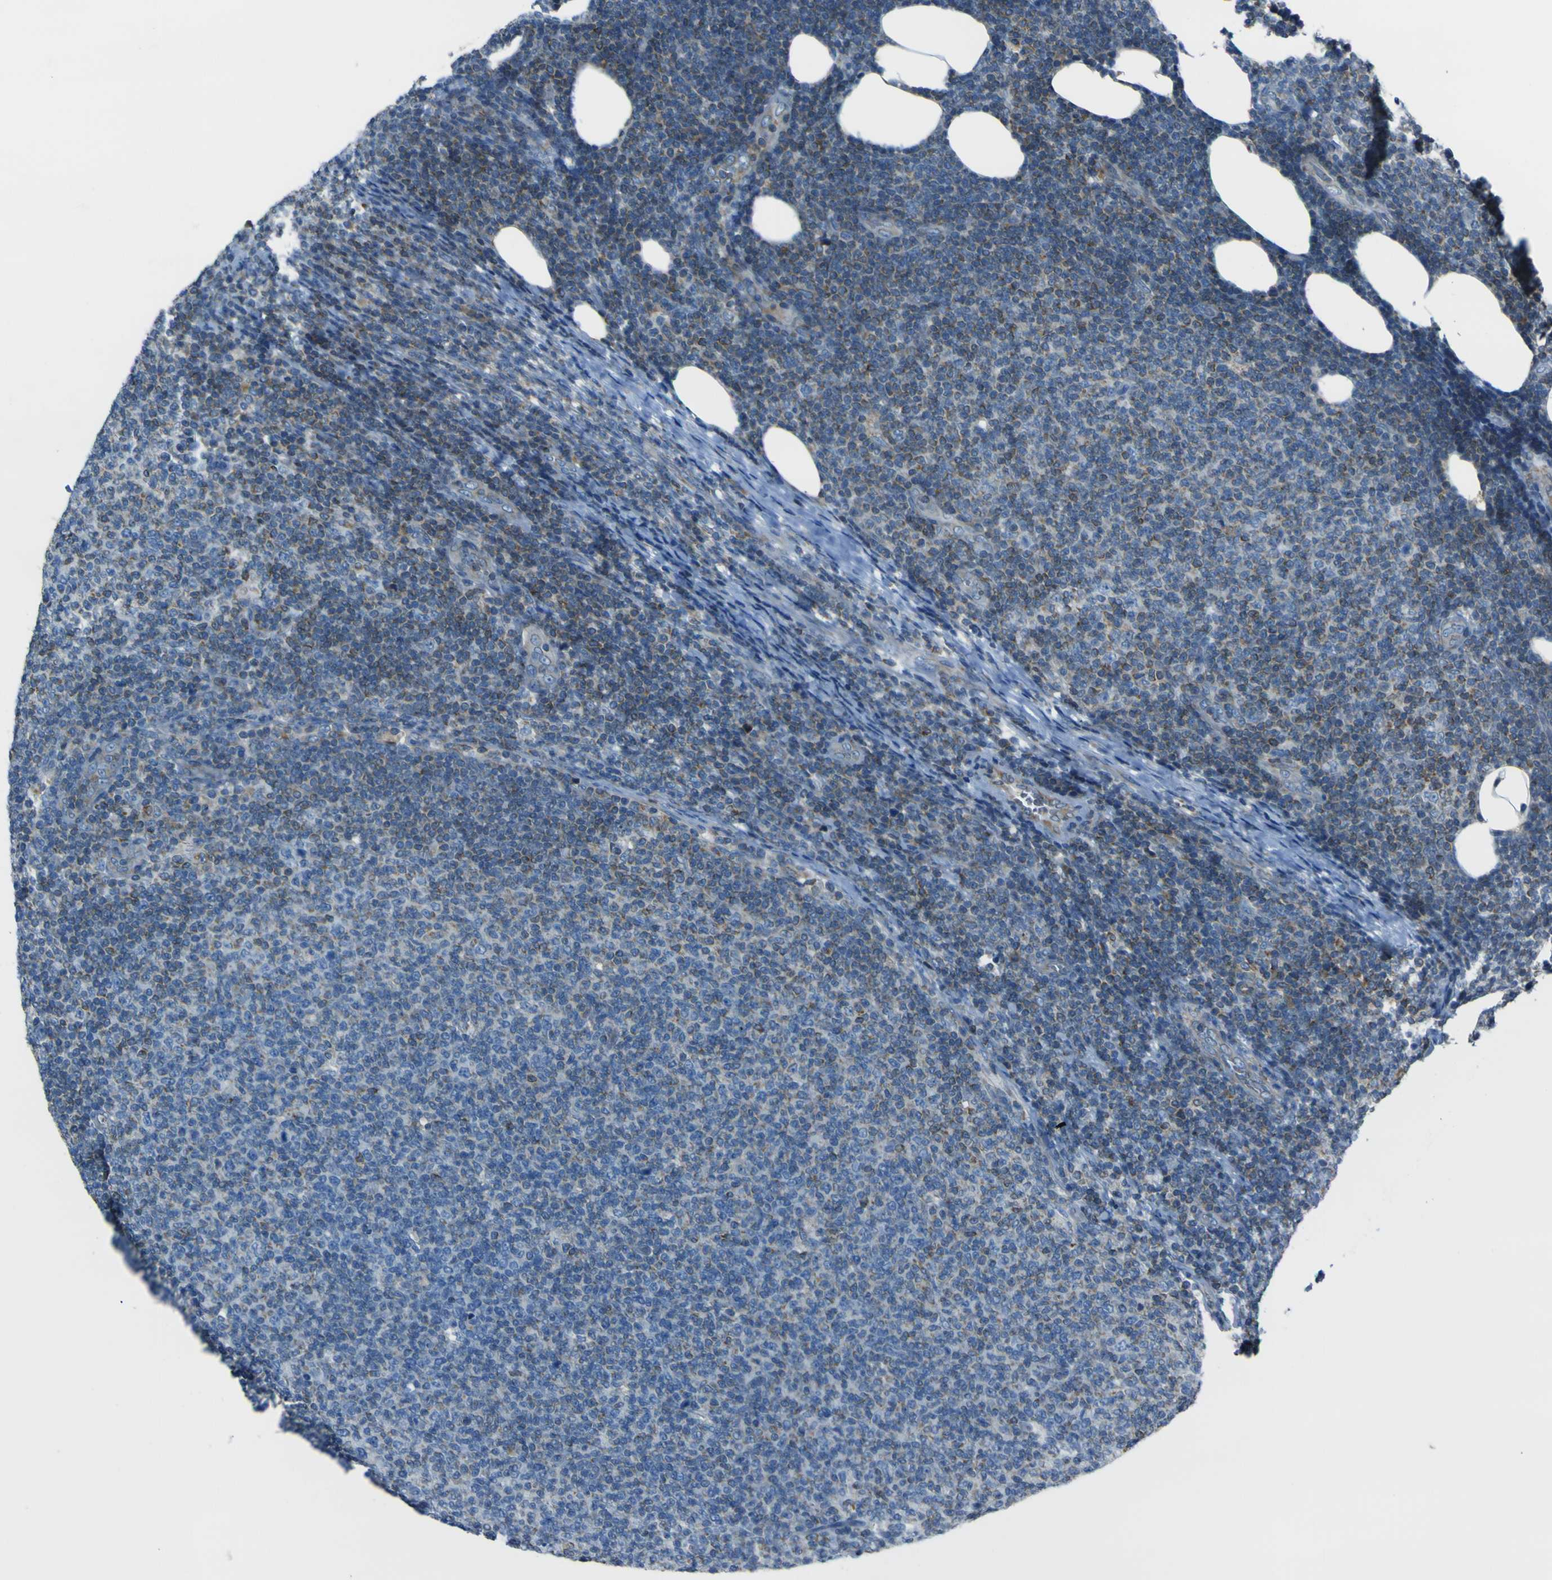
{"staining": {"intensity": "negative", "quantity": "none", "location": "none"}, "tissue": "lymphoma", "cell_type": "Tumor cells", "image_type": "cancer", "snomed": [{"axis": "morphology", "description": "Malignant lymphoma, non-Hodgkin's type, Low grade"}, {"axis": "topography", "description": "Lymph node"}], "caption": "IHC photomicrograph of neoplastic tissue: human lymphoma stained with DAB (3,3'-diaminobenzidine) reveals no significant protein staining in tumor cells.", "gene": "STIM1", "patient": {"sex": "male", "age": 66}}